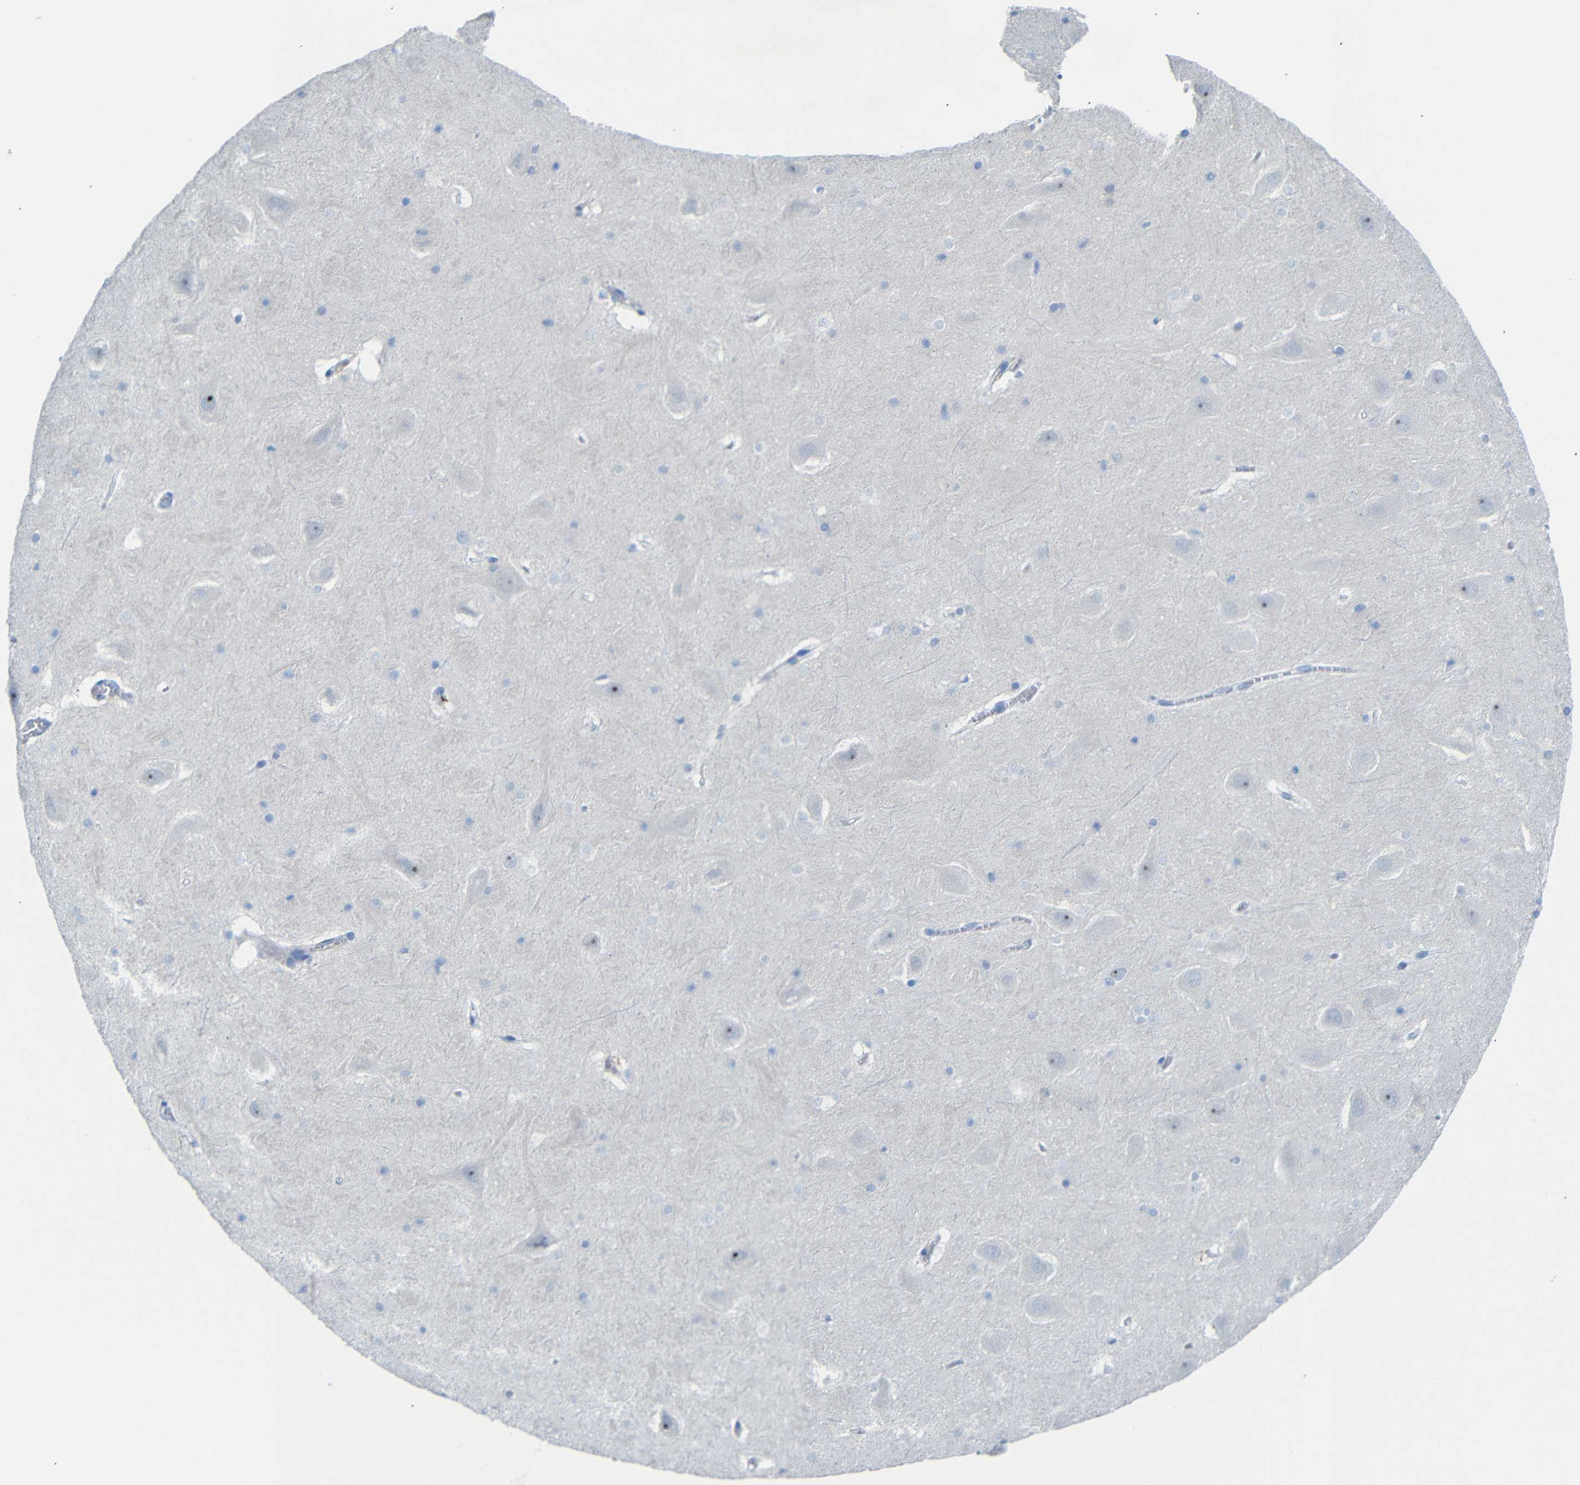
{"staining": {"intensity": "negative", "quantity": "none", "location": "none"}, "tissue": "hippocampus", "cell_type": "Glial cells", "image_type": "normal", "snomed": [{"axis": "morphology", "description": "Normal tissue, NOS"}, {"axis": "topography", "description": "Hippocampus"}], "caption": "Image shows no significant protein positivity in glial cells of benign hippocampus.", "gene": "C1orf210", "patient": {"sex": "male", "age": 45}}